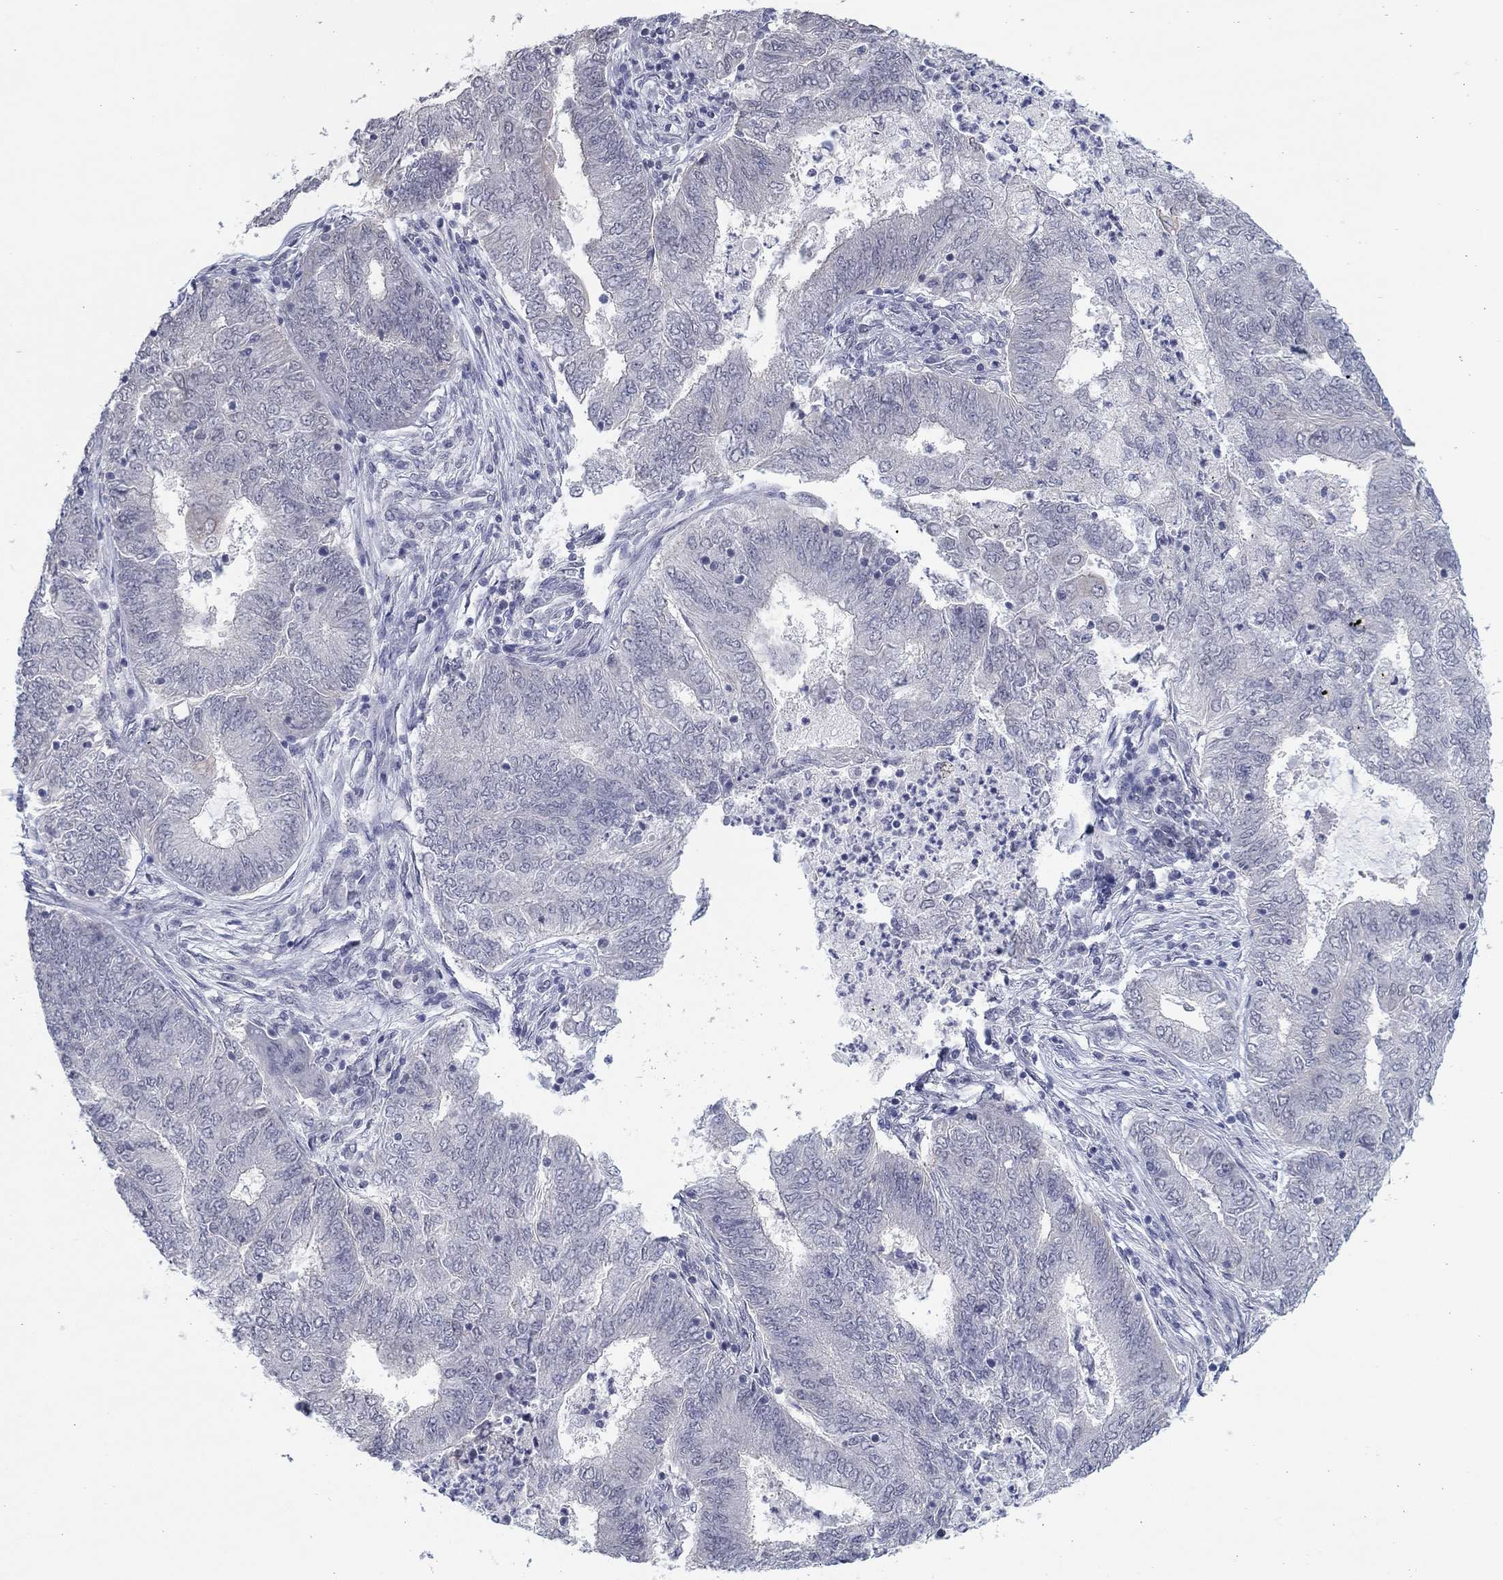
{"staining": {"intensity": "negative", "quantity": "none", "location": "none"}, "tissue": "endometrial cancer", "cell_type": "Tumor cells", "image_type": "cancer", "snomed": [{"axis": "morphology", "description": "Adenocarcinoma, NOS"}, {"axis": "topography", "description": "Endometrium"}], "caption": "This is an immunohistochemistry image of human endometrial cancer. There is no expression in tumor cells.", "gene": "SLC22A2", "patient": {"sex": "female", "age": 62}}